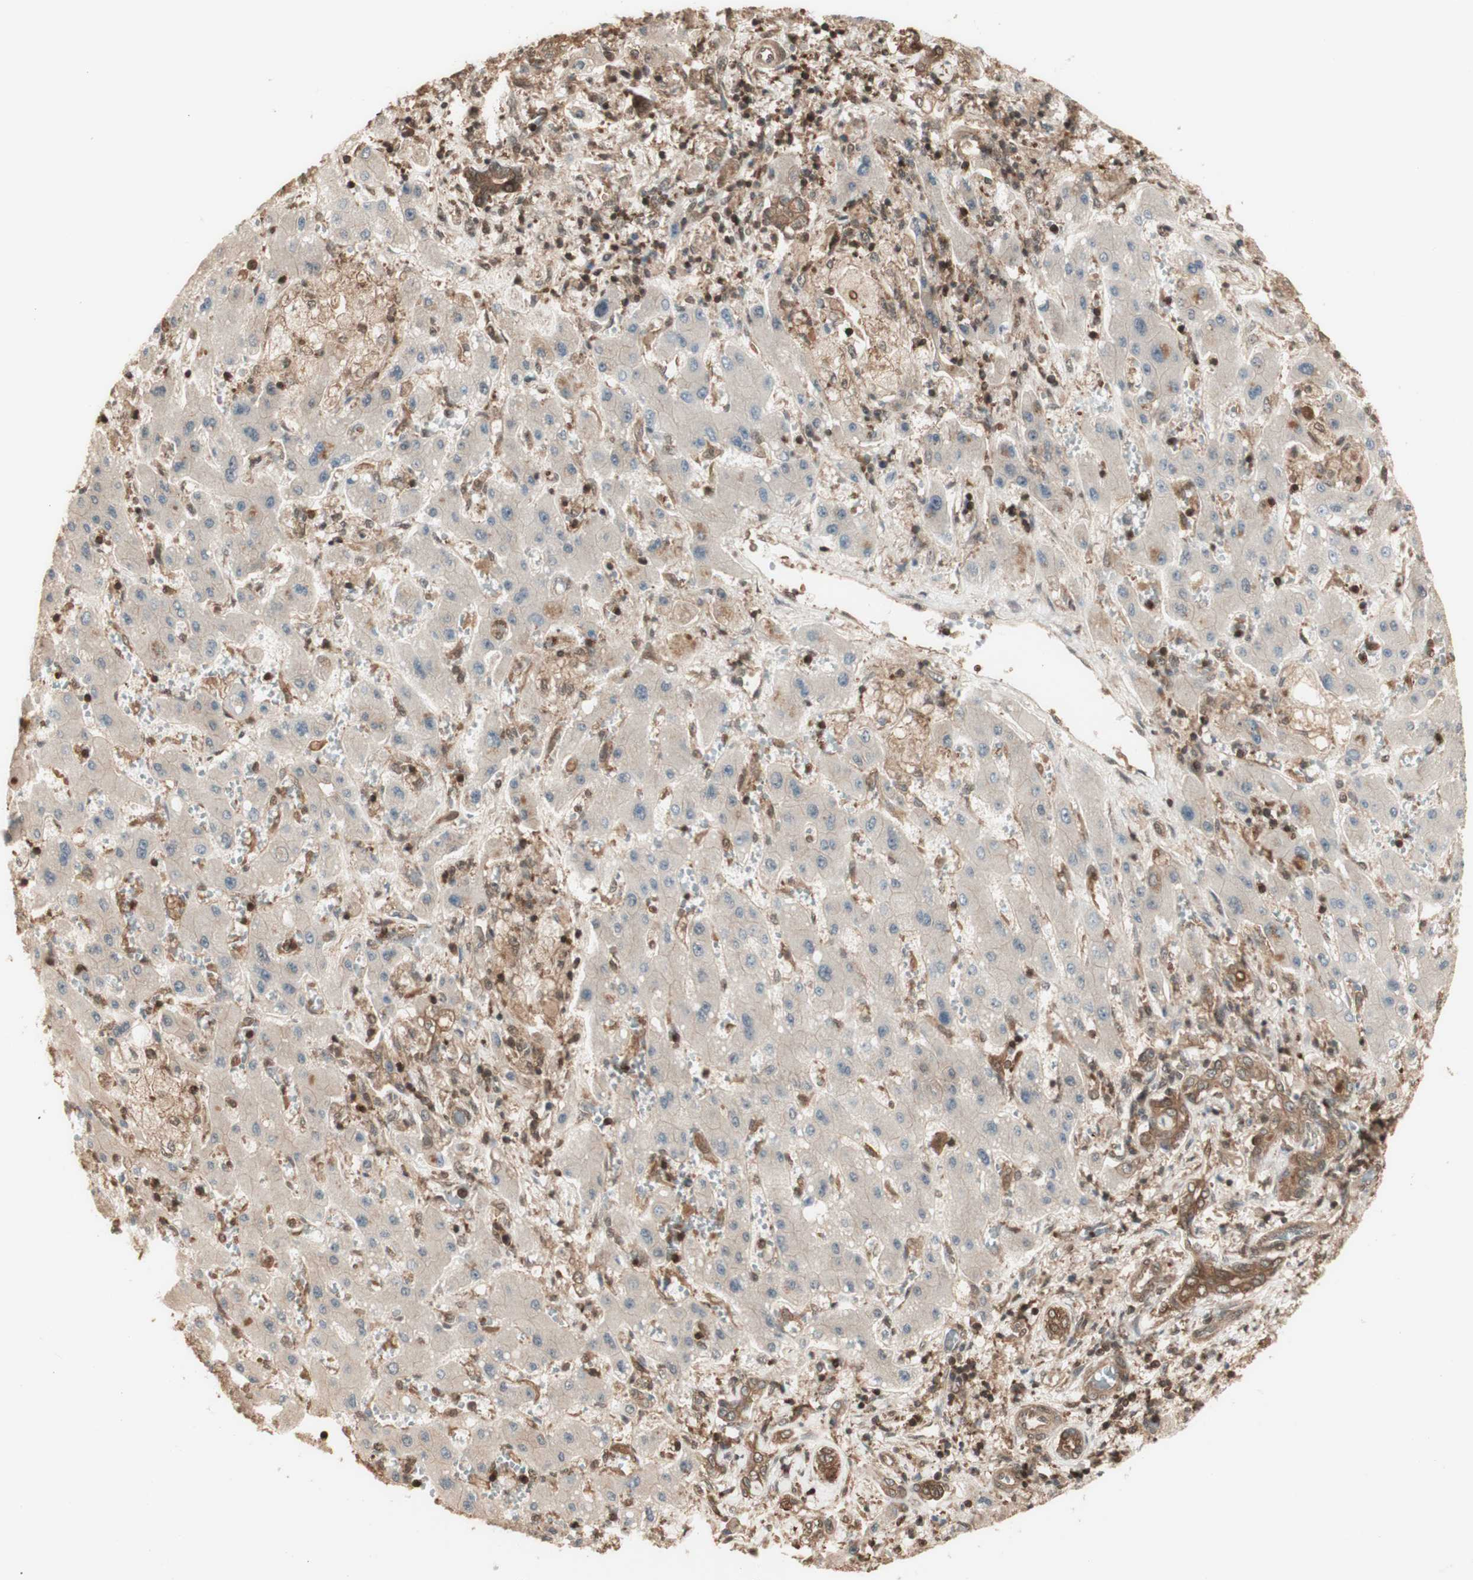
{"staining": {"intensity": "moderate", "quantity": ">75%", "location": "cytoplasmic/membranous"}, "tissue": "liver cancer", "cell_type": "Tumor cells", "image_type": "cancer", "snomed": [{"axis": "morphology", "description": "Cholangiocarcinoma"}, {"axis": "topography", "description": "Liver"}], "caption": "Immunohistochemical staining of liver cancer (cholangiocarcinoma) exhibits medium levels of moderate cytoplasmic/membranous protein staining in approximately >75% of tumor cells.", "gene": "YWHAB", "patient": {"sex": "male", "age": 50}}